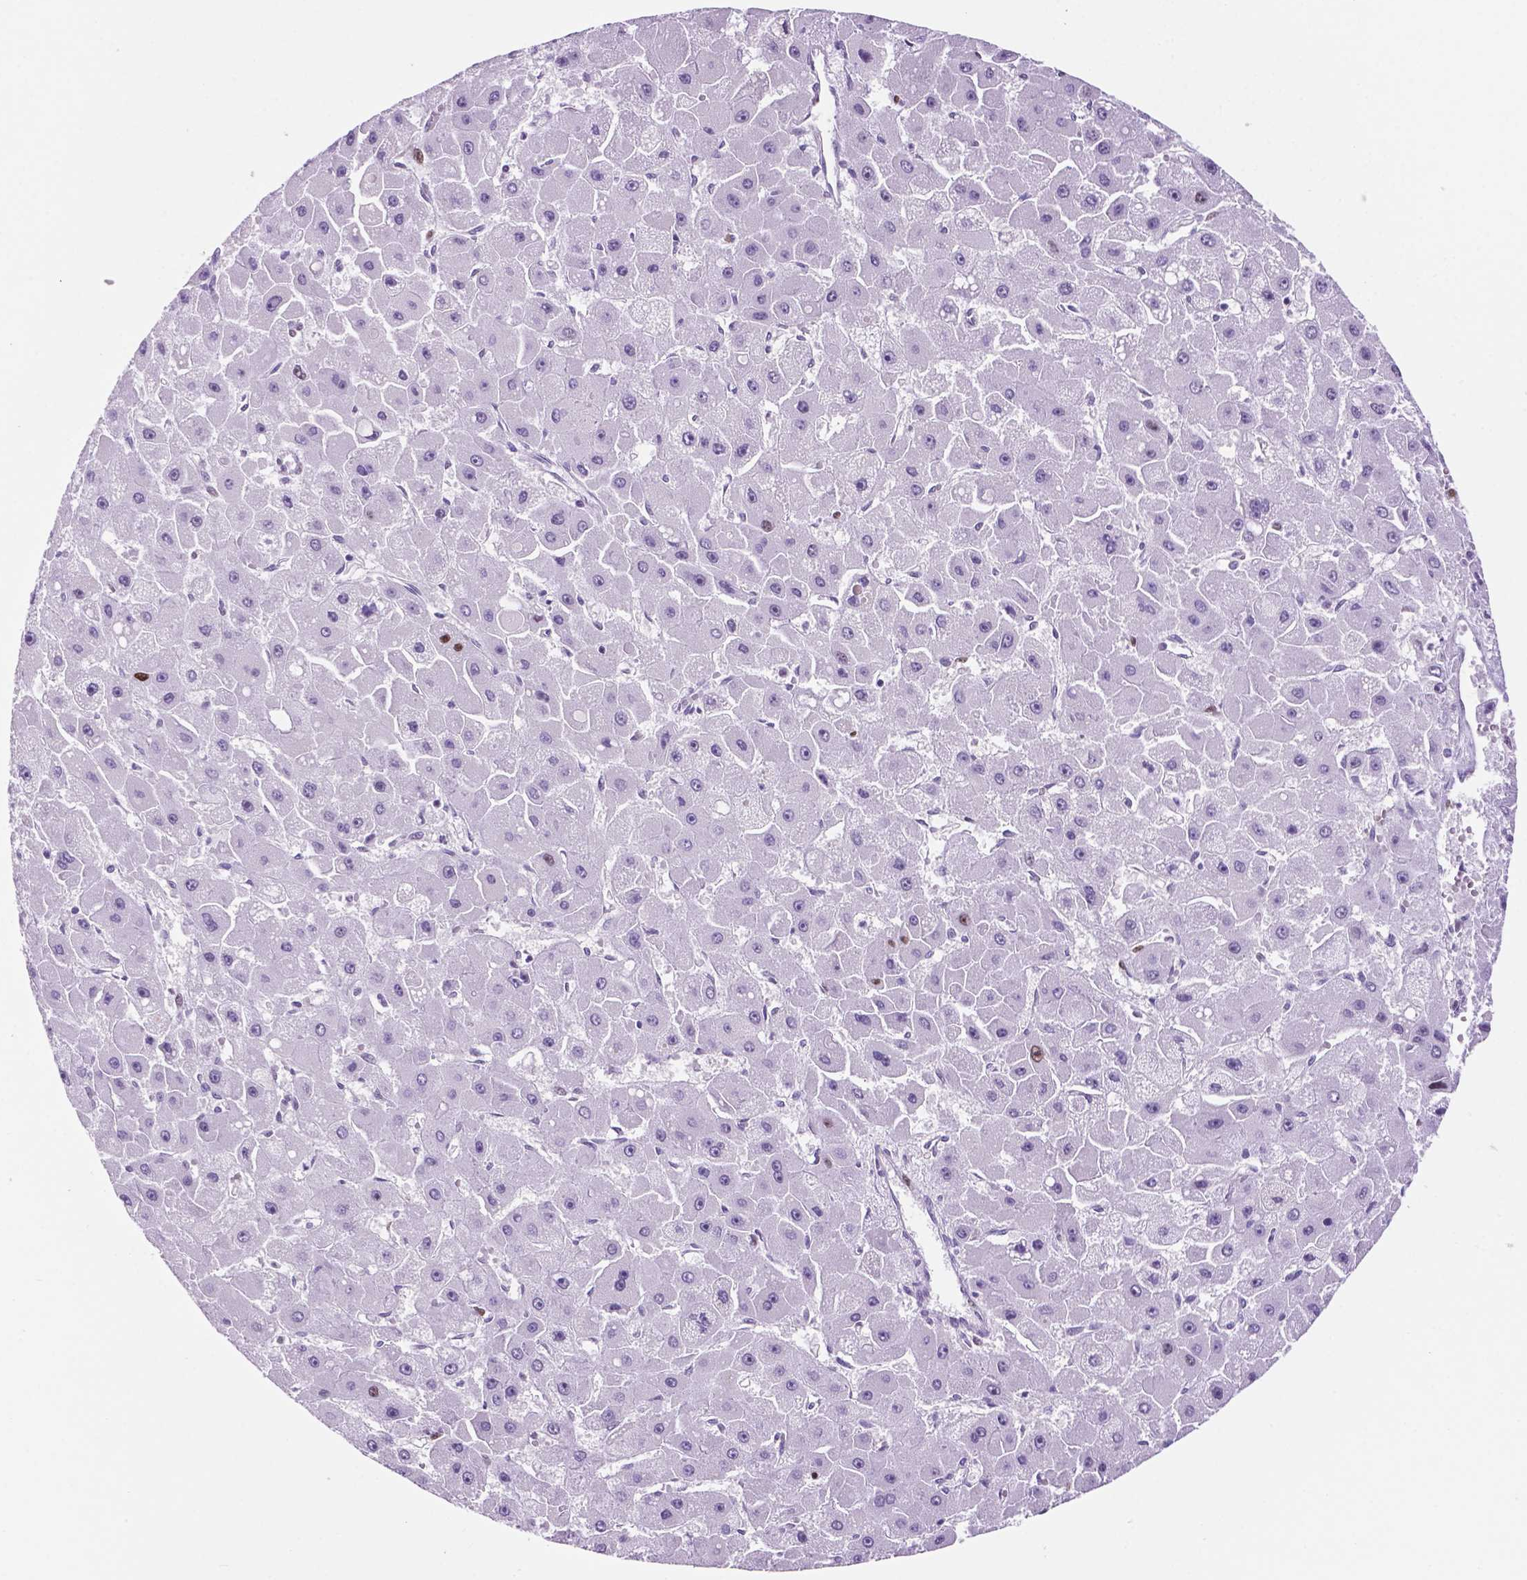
{"staining": {"intensity": "weak", "quantity": "<25%", "location": "nuclear"}, "tissue": "liver cancer", "cell_type": "Tumor cells", "image_type": "cancer", "snomed": [{"axis": "morphology", "description": "Carcinoma, Hepatocellular, NOS"}, {"axis": "topography", "description": "Liver"}], "caption": "The IHC image has no significant staining in tumor cells of liver hepatocellular carcinoma tissue. Nuclei are stained in blue.", "gene": "NCAPH2", "patient": {"sex": "female", "age": 25}}